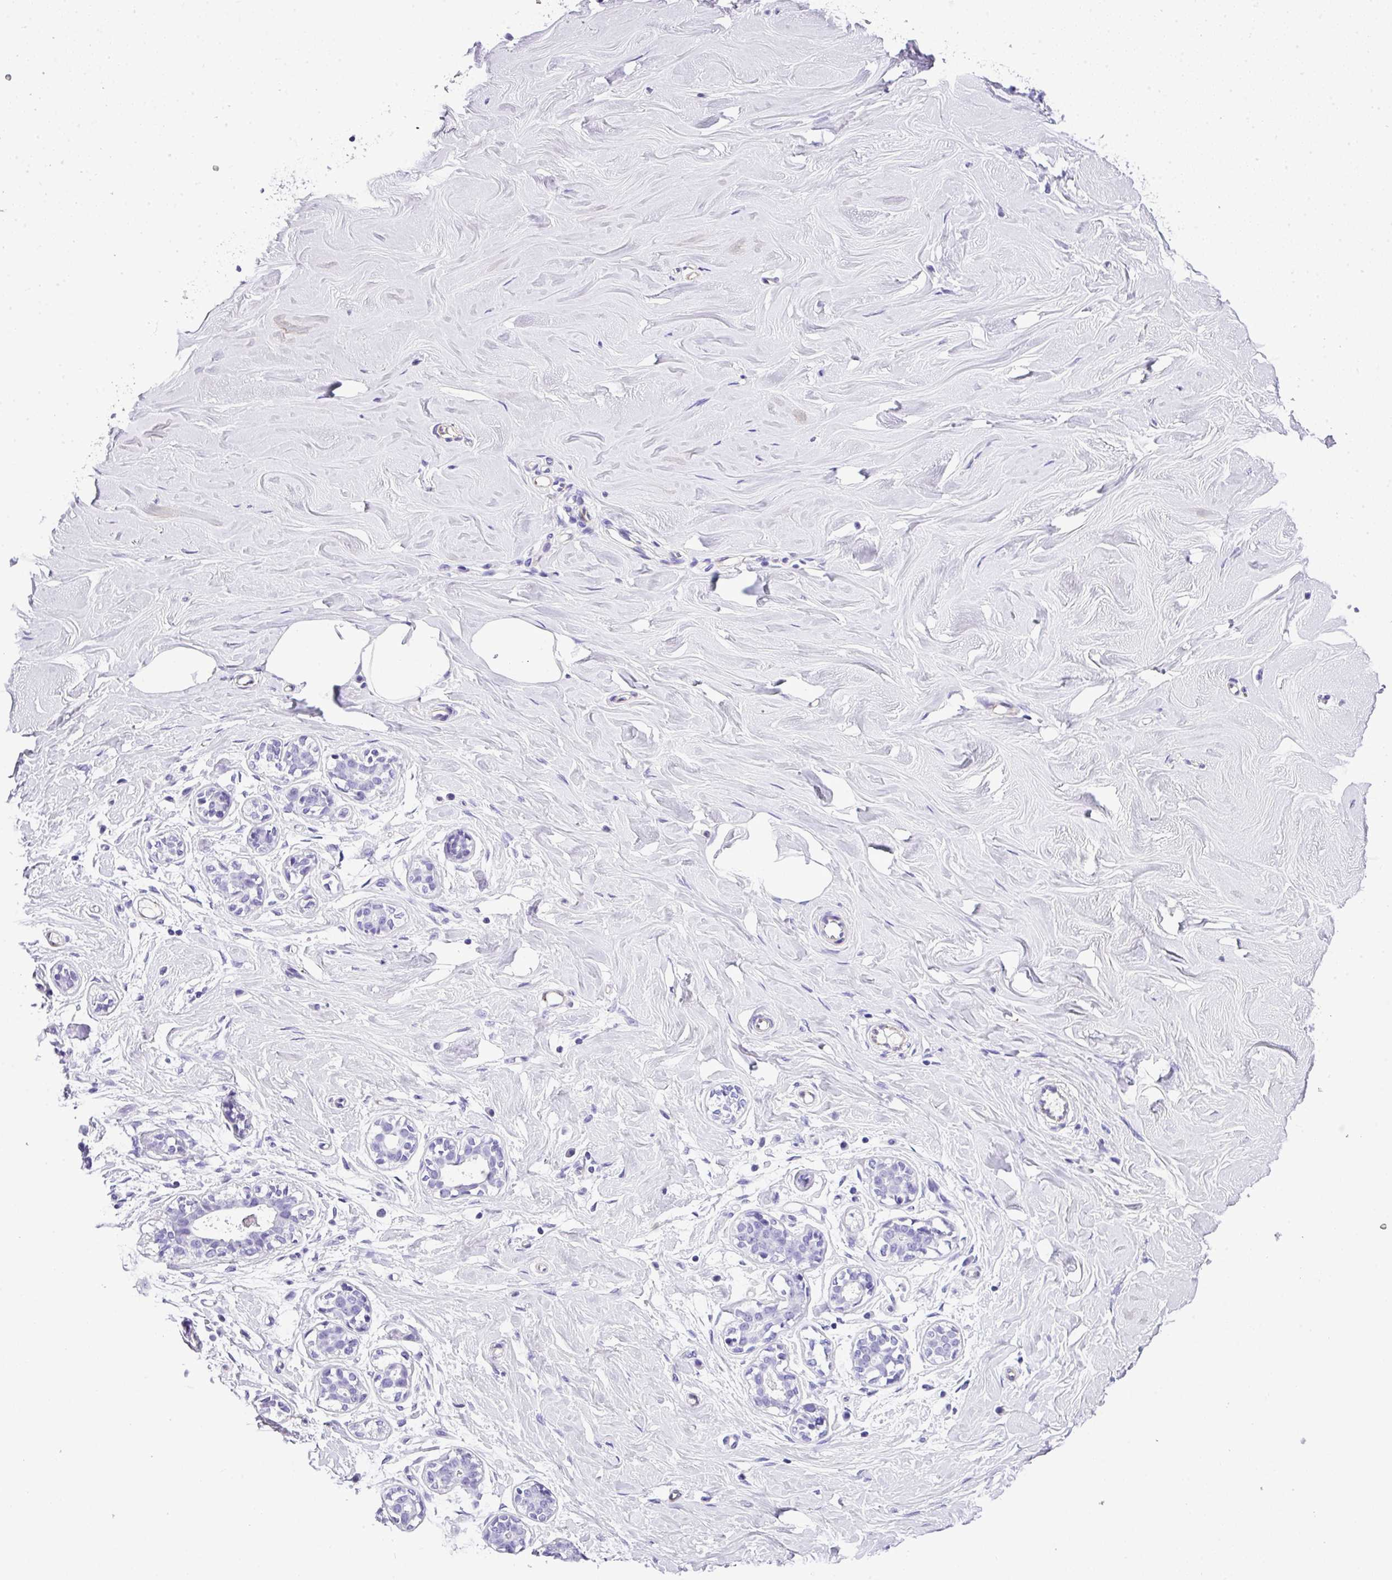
{"staining": {"intensity": "negative", "quantity": "none", "location": "none"}, "tissue": "breast", "cell_type": "Adipocytes", "image_type": "normal", "snomed": [{"axis": "morphology", "description": "Normal tissue, NOS"}, {"axis": "topography", "description": "Breast"}], "caption": "The image exhibits no significant positivity in adipocytes of breast. The staining is performed using DAB brown chromogen with nuclei counter-stained in using hematoxylin.", "gene": "MUC21", "patient": {"sex": "female", "age": 27}}